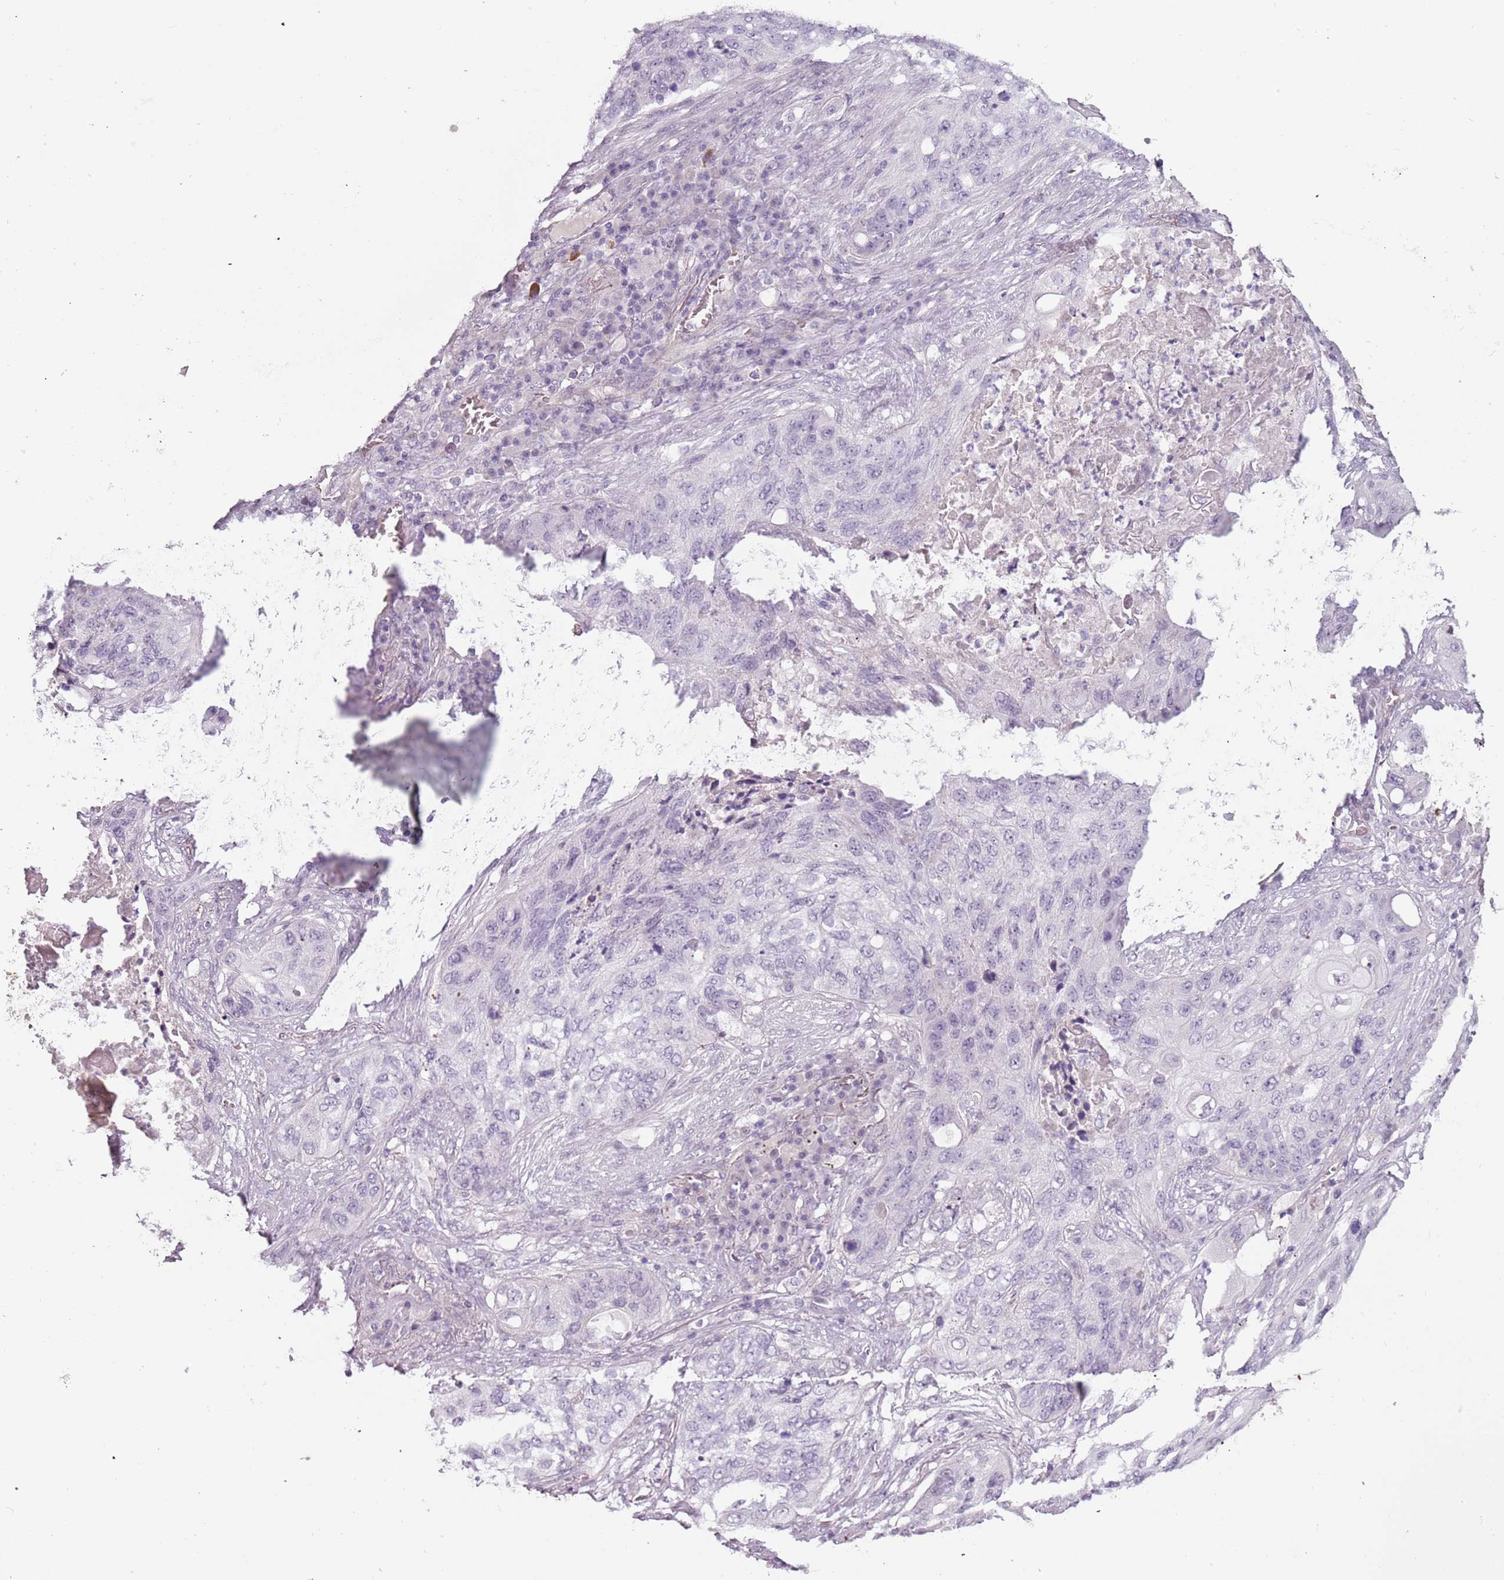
{"staining": {"intensity": "negative", "quantity": "none", "location": "none"}, "tissue": "lung cancer", "cell_type": "Tumor cells", "image_type": "cancer", "snomed": [{"axis": "morphology", "description": "Squamous cell carcinoma, NOS"}, {"axis": "topography", "description": "Lung"}], "caption": "A photomicrograph of squamous cell carcinoma (lung) stained for a protein shows no brown staining in tumor cells. (DAB IHC with hematoxylin counter stain).", "gene": "RFX2", "patient": {"sex": "female", "age": 63}}